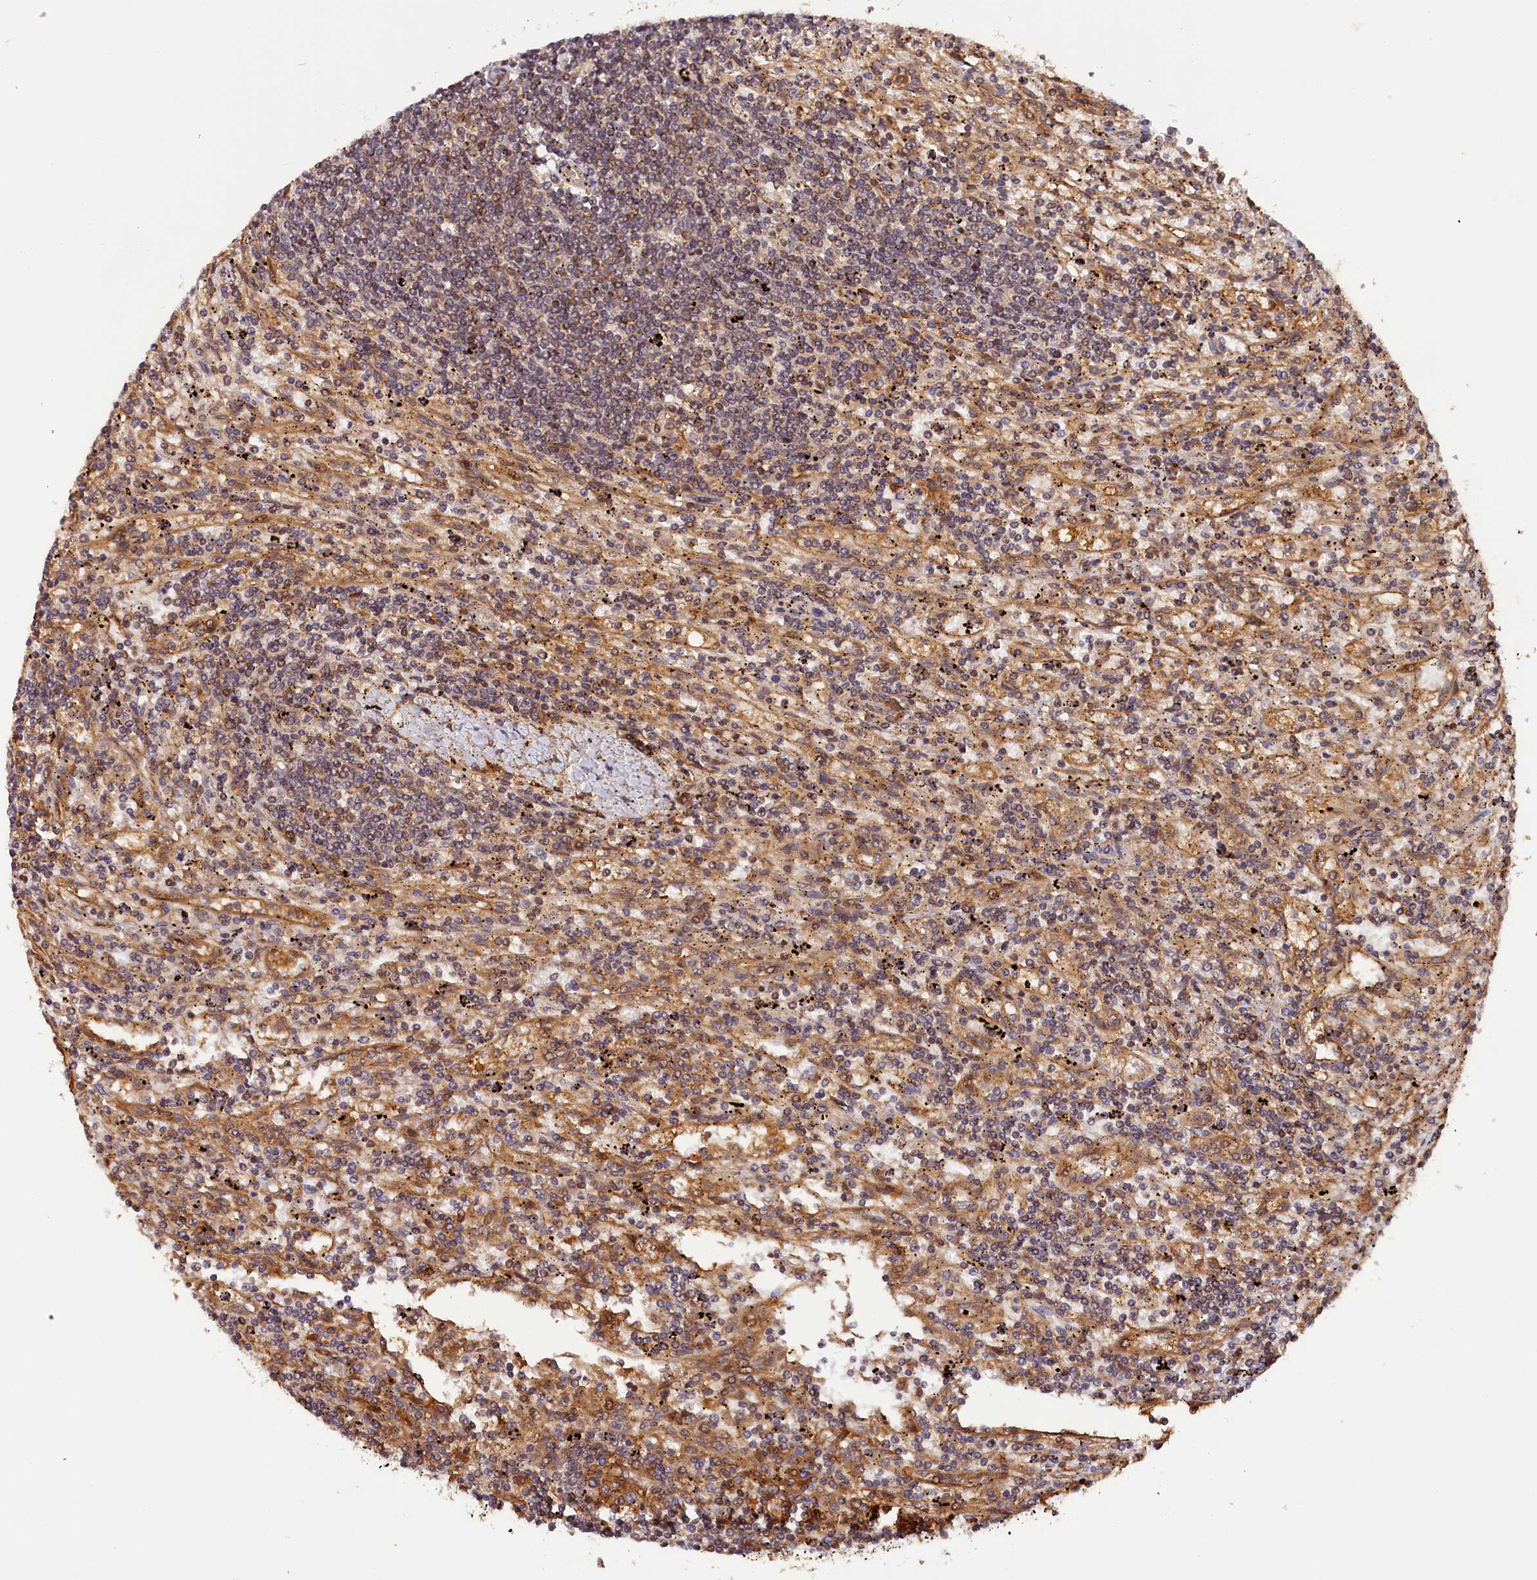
{"staining": {"intensity": "moderate", "quantity": "<25%", "location": "cytoplasmic/membranous"}, "tissue": "lymphoma", "cell_type": "Tumor cells", "image_type": "cancer", "snomed": [{"axis": "morphology", "description": "Malignant lymphoma, non-Hodgkin's type, Low grade"}, {"axis": "topography", "description": "Spleen"}], "caption": "Lymphoma was stained to show a protein in brown. There is low levels of moderate cytoplasmic/membranous expression in approximately <25% of tumor cells. Using DAB (brown) and hematoxylin (blue) stains, captured at high magnification using brightfield microscopy.", "gene": "HMOX2", "patient": {"sex": "male", "age": 76}}